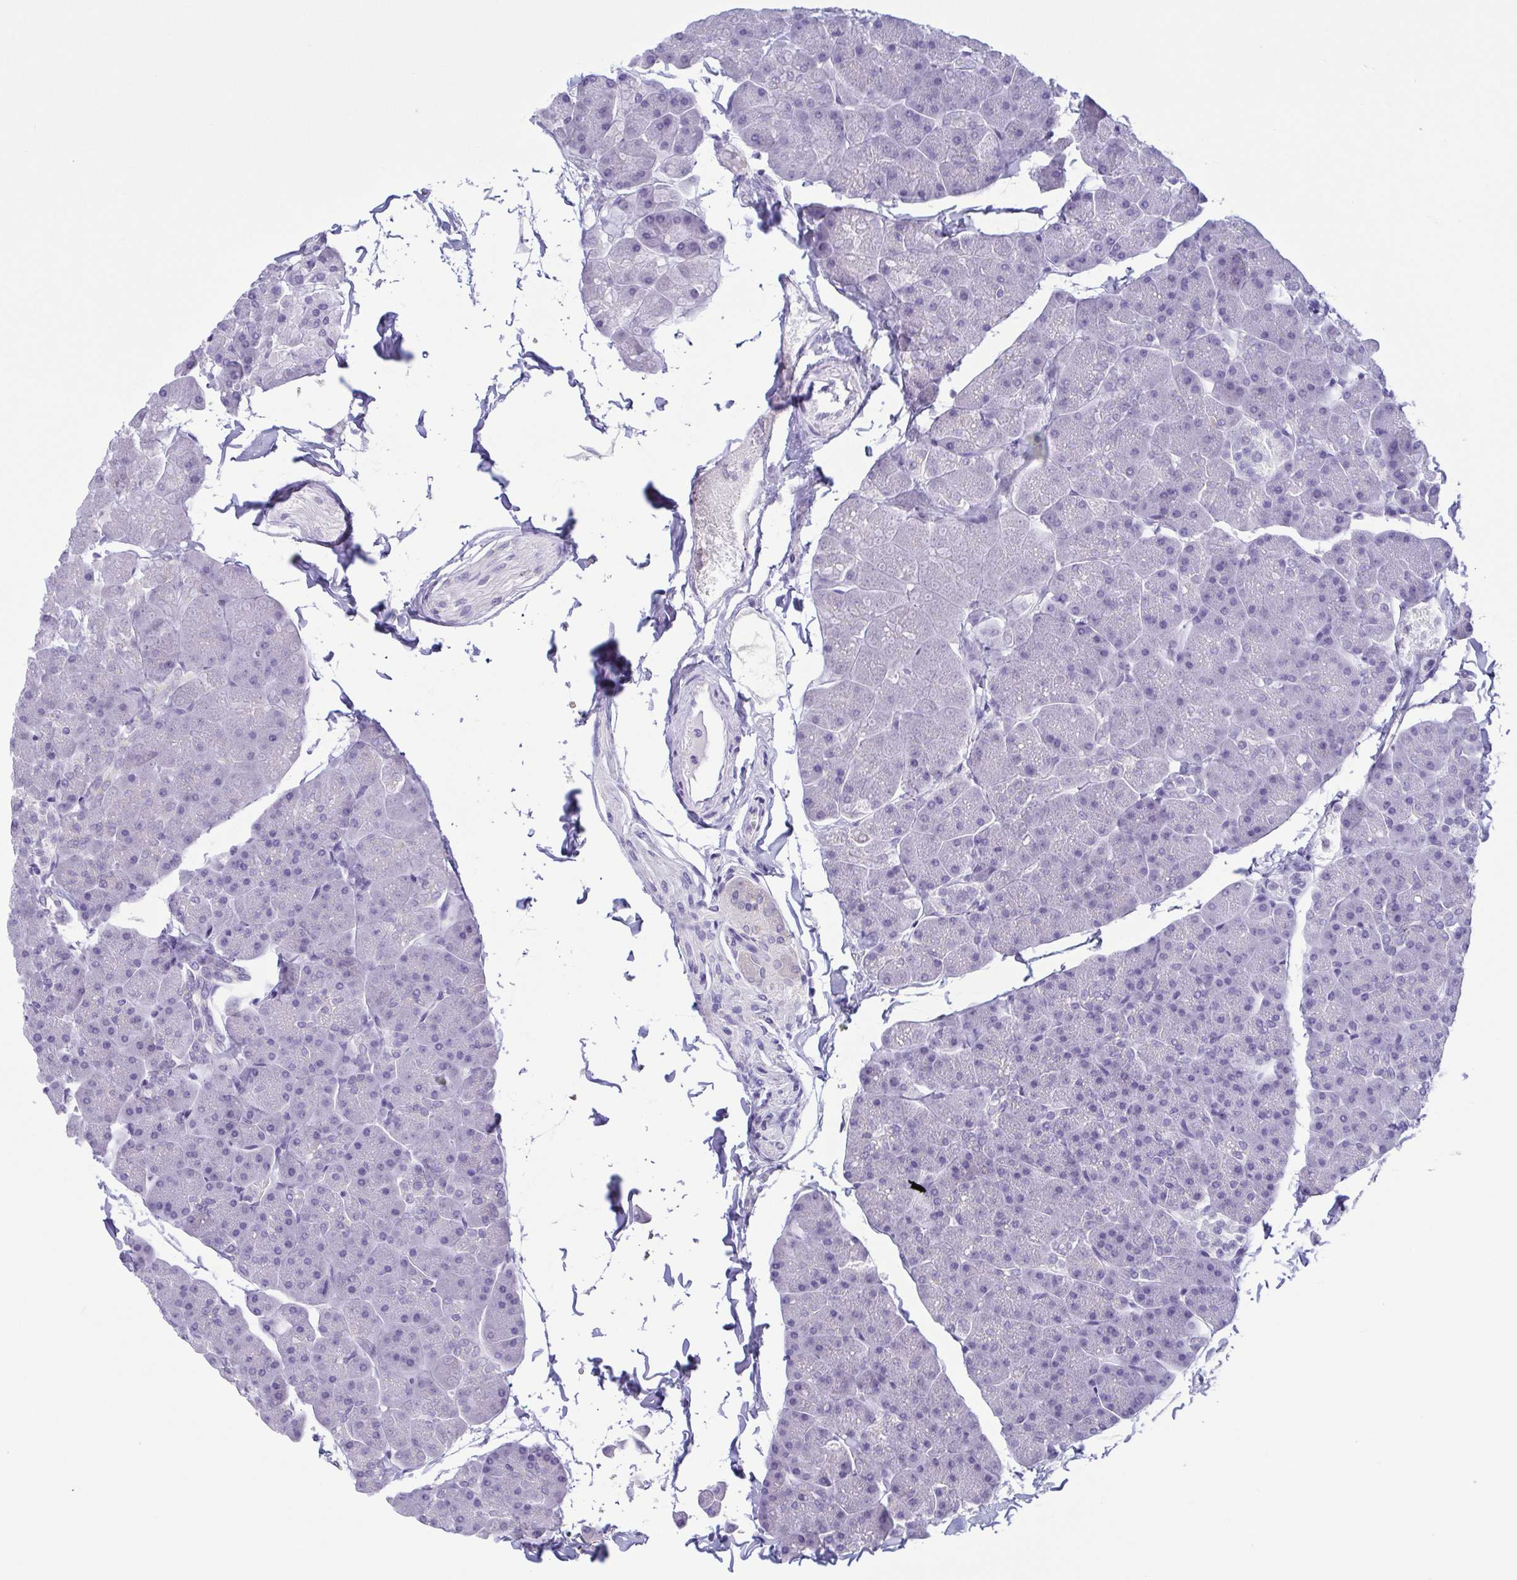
{"staining": {"intensity": "negative", "quantity": "none", "location": "none"}, "tissue": "pancreas", "cell_type": "Exocrine glandular cells", "image_type": "normal", "snomed": [{"axis": "morphology", "description": "Normal tissue, NOS"}, {"axis": "topography", "description": "Pancreas"}], "caption": "Pancreas was stained to show a protein in brown. There is no significant expression in exocrine glandular cells. (Immunohistochemistry (ihc), brightfield microscopy, high magnification).", "gene": "MYL7", "patient": {"sex": "male", "age": 35}}